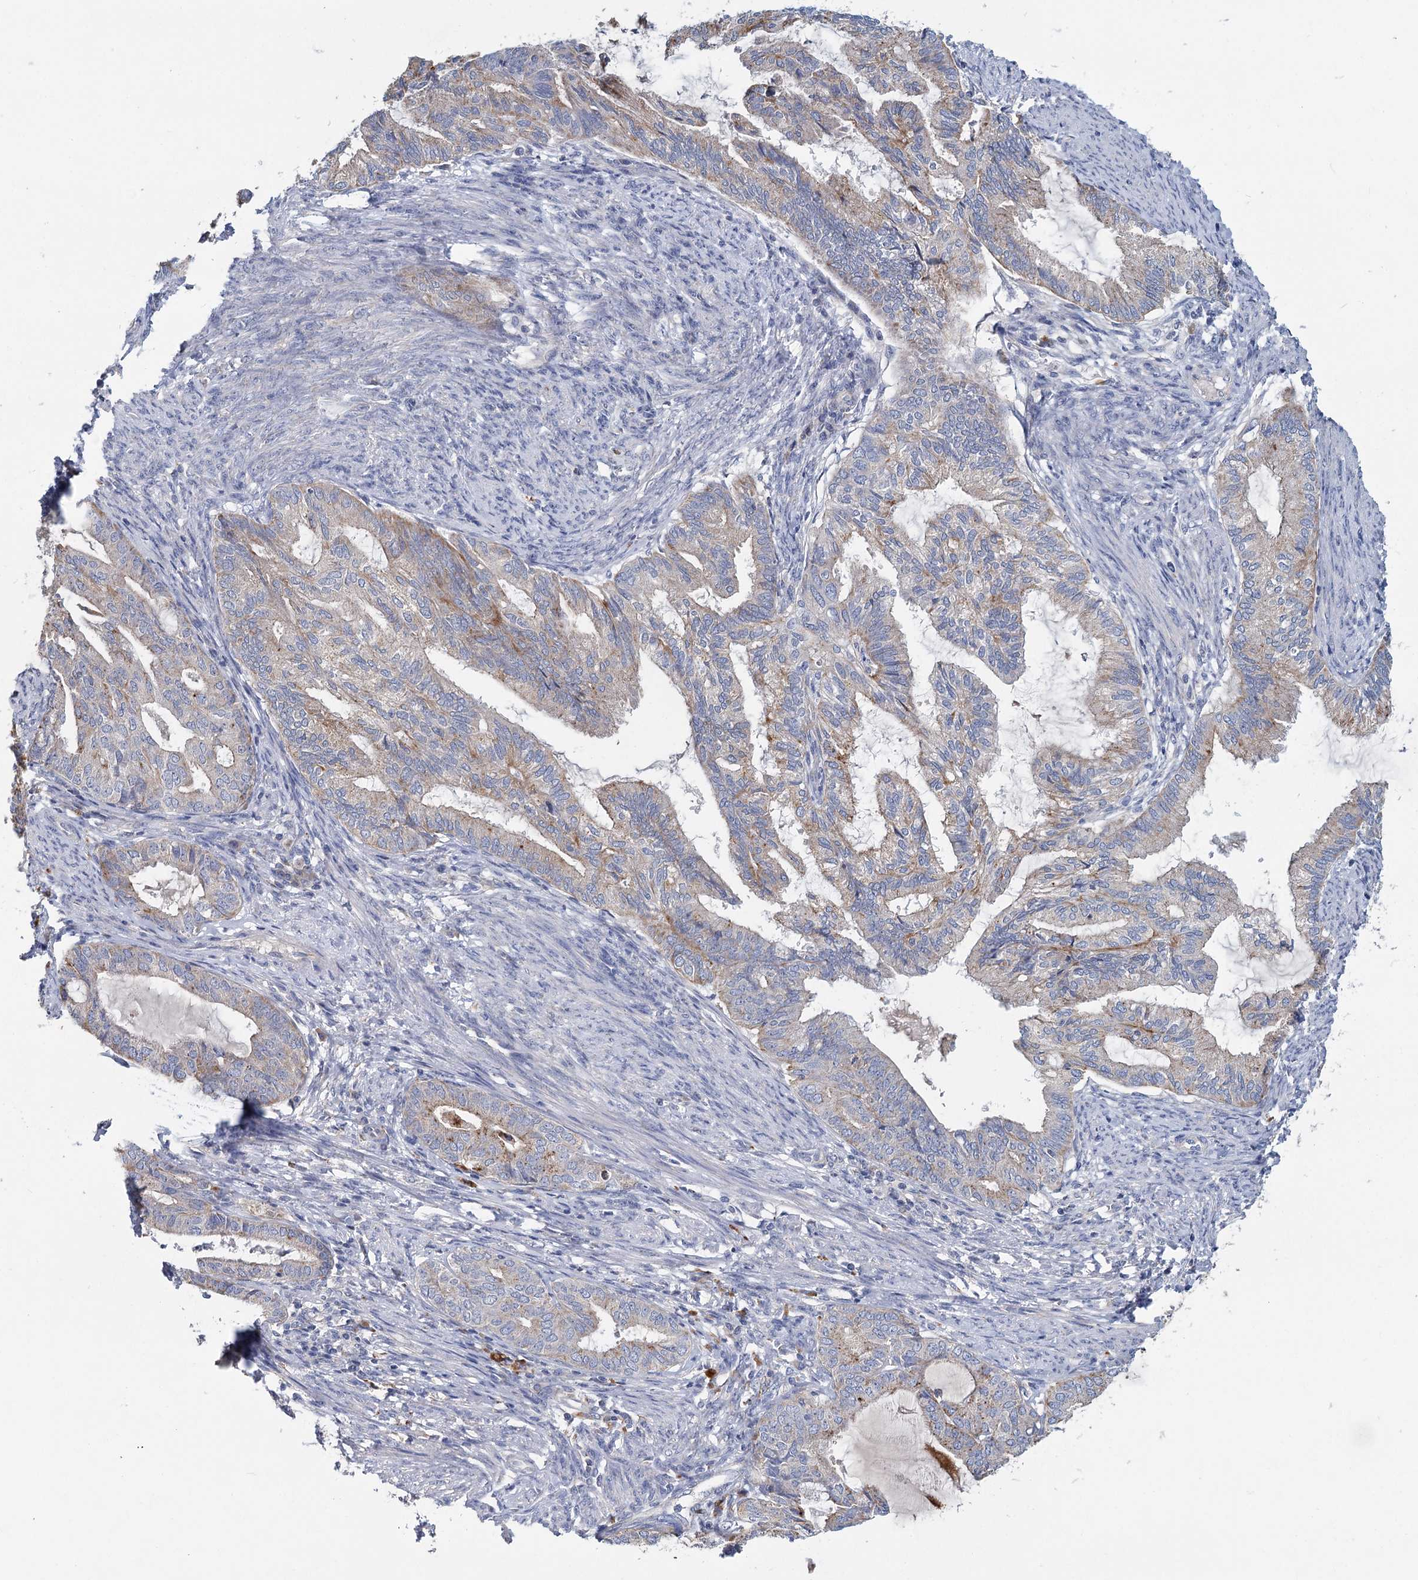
{"staining": {"intensity": "weak", "quantity": "<25%", "location": "cytoplasmic/membranous"}, "tissue": "endometrial cancer", "cell_type": "Tumor cells", "image_type": "cancer", "snomed": [{"axis": "morphology", "description": "Adenocarcinoma, NOS"}, {"axis": "topography", "description": "Endometrium"}], "caption": "DAB immunohistochemical staining of endometrial cancer demonstrates no significant staining in tumor cells.", "gene": "ANKRD16", "patient": {"sex": "female", "age": 86}}